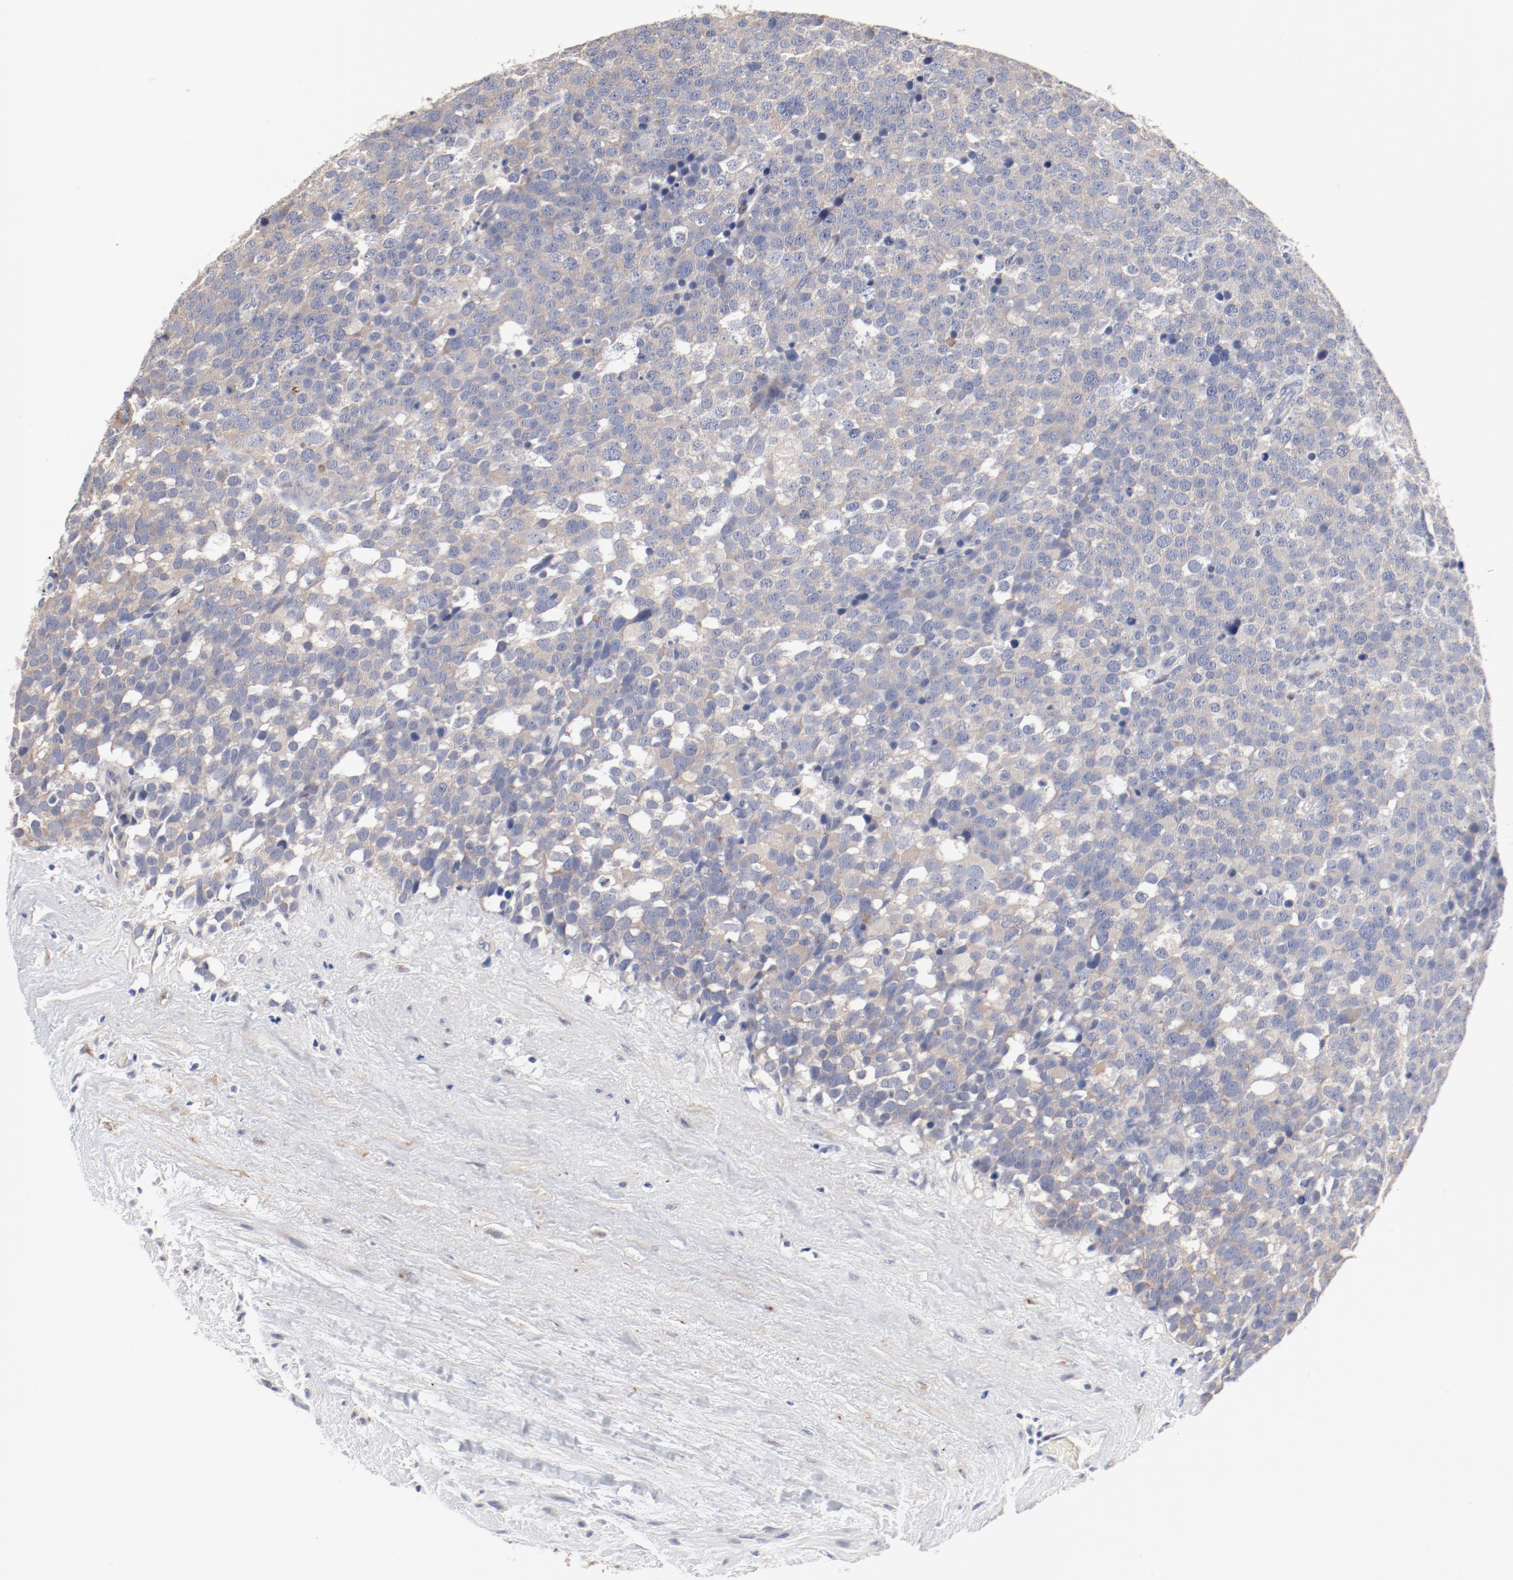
{"staining": {"intensity": "negative", "quantity": "none", "location": "none"}, "tissue": "testis cancer", "cell_type": "Tumor cells", "image_type": "cancer", "snomed": [{"axis": "morphology", "description": "Seminoma, NOS"}, {"axis": "topography", "description": "Testis"}], "caption": "This photomicrograph is of testis seminoma stained with immunohistochemistry to label a protein in brown with the nuclei are counter-stained blue. There is no positivity in tumor cells.", "gene": "GPR143", "patient": {"sex": "male", "age": 71}}